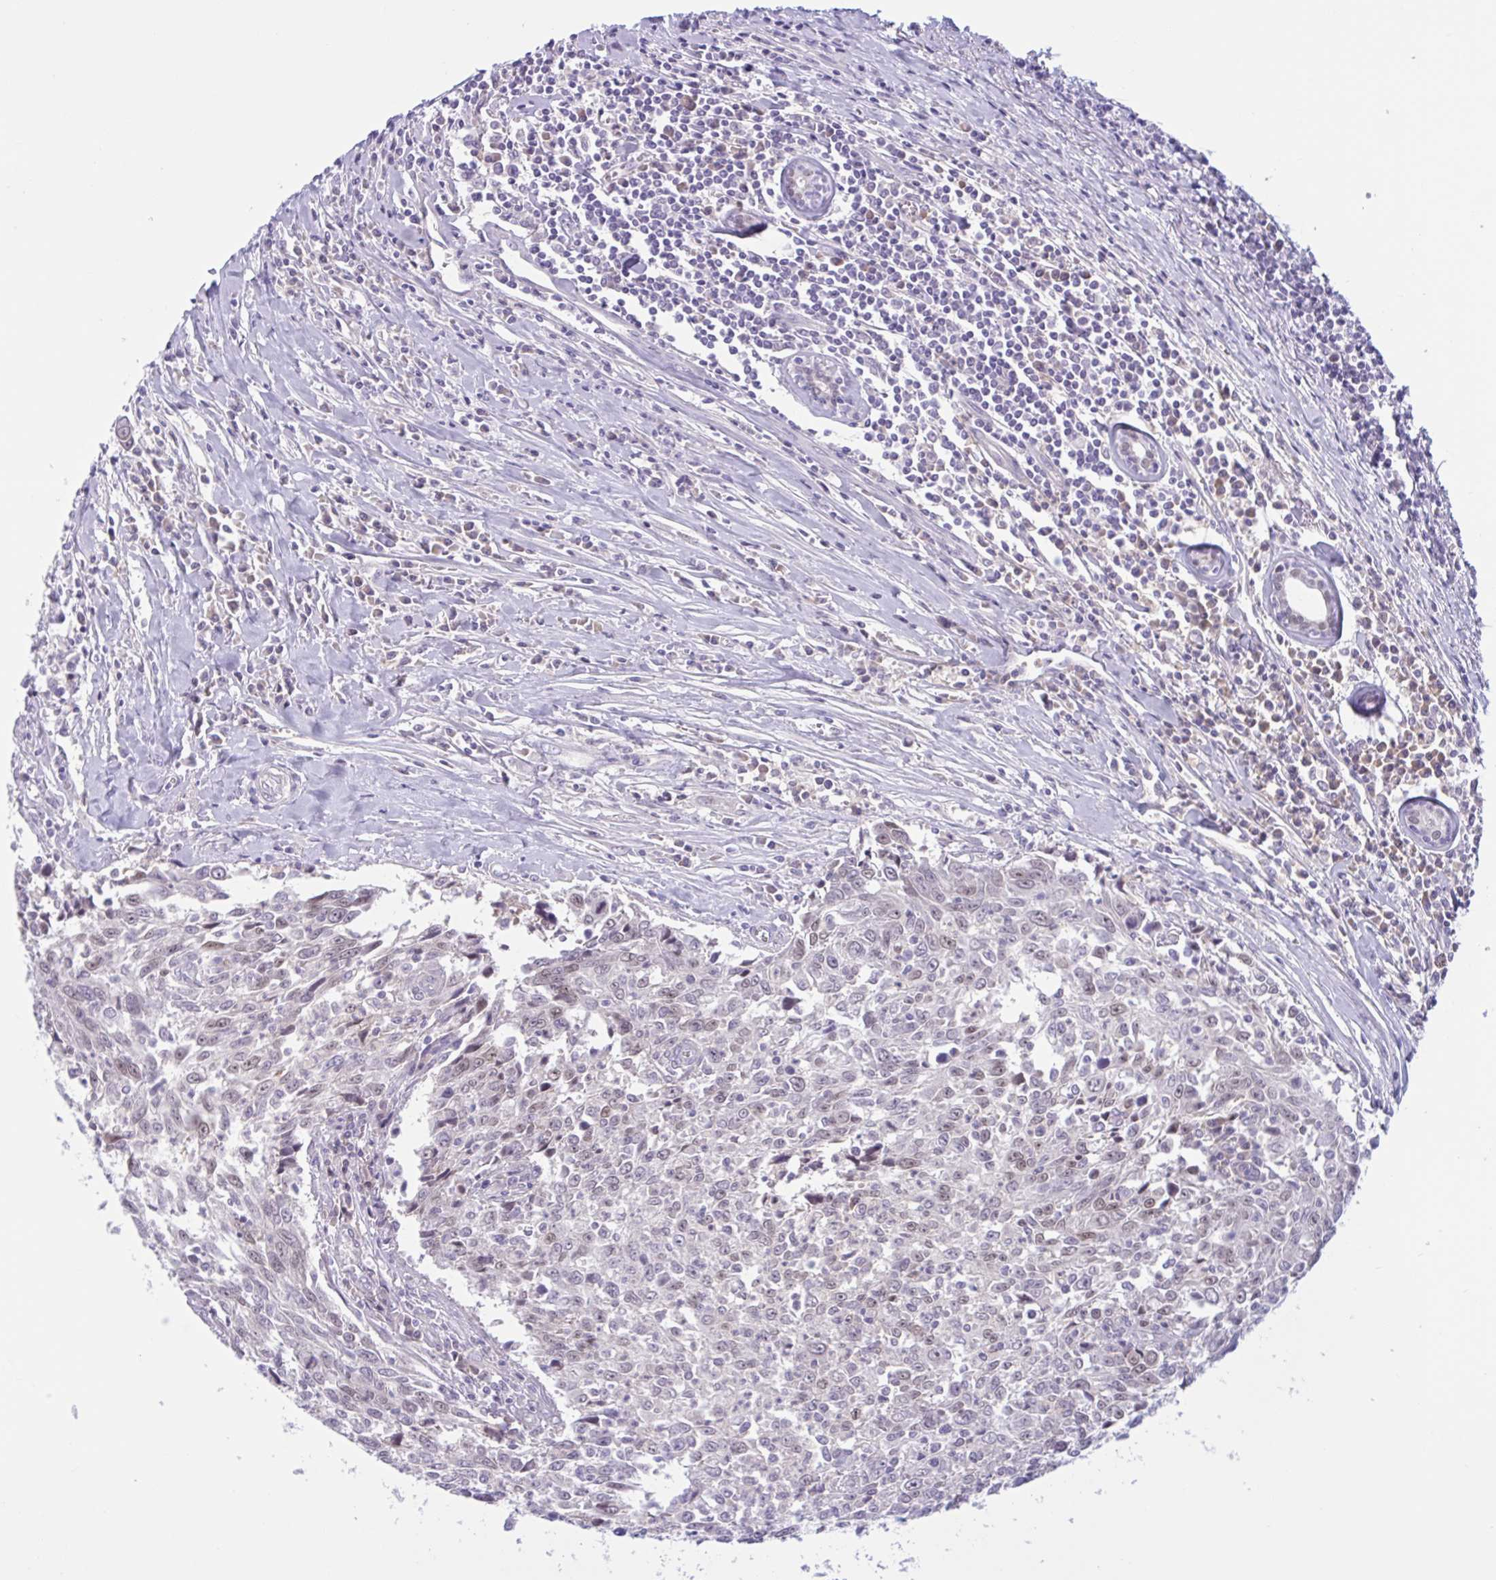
{"staining": {"intensity": "moderate", "quantity": "25%-75%", "location": "nuclear"}, "tissue": "breast cancer", "cell_type": "Tumor cells", "image_type": "cancer", "snomed": [{"axis": "morphology", "description": "Duct carcinoma"}, {"axis": "topography", "description": "Breast"}], "caption": "A high-resolution image shows immunohistochemistry staining of breast invasive ductal carcinoma, which shows moderate nuclear positivity in about 25%-75% of tumor cells. (brown staining indicates protein expression, while blue staining denotes nuclei).", "gene": "WNT9B", "patient": {"sex": "female", "age": 50}}